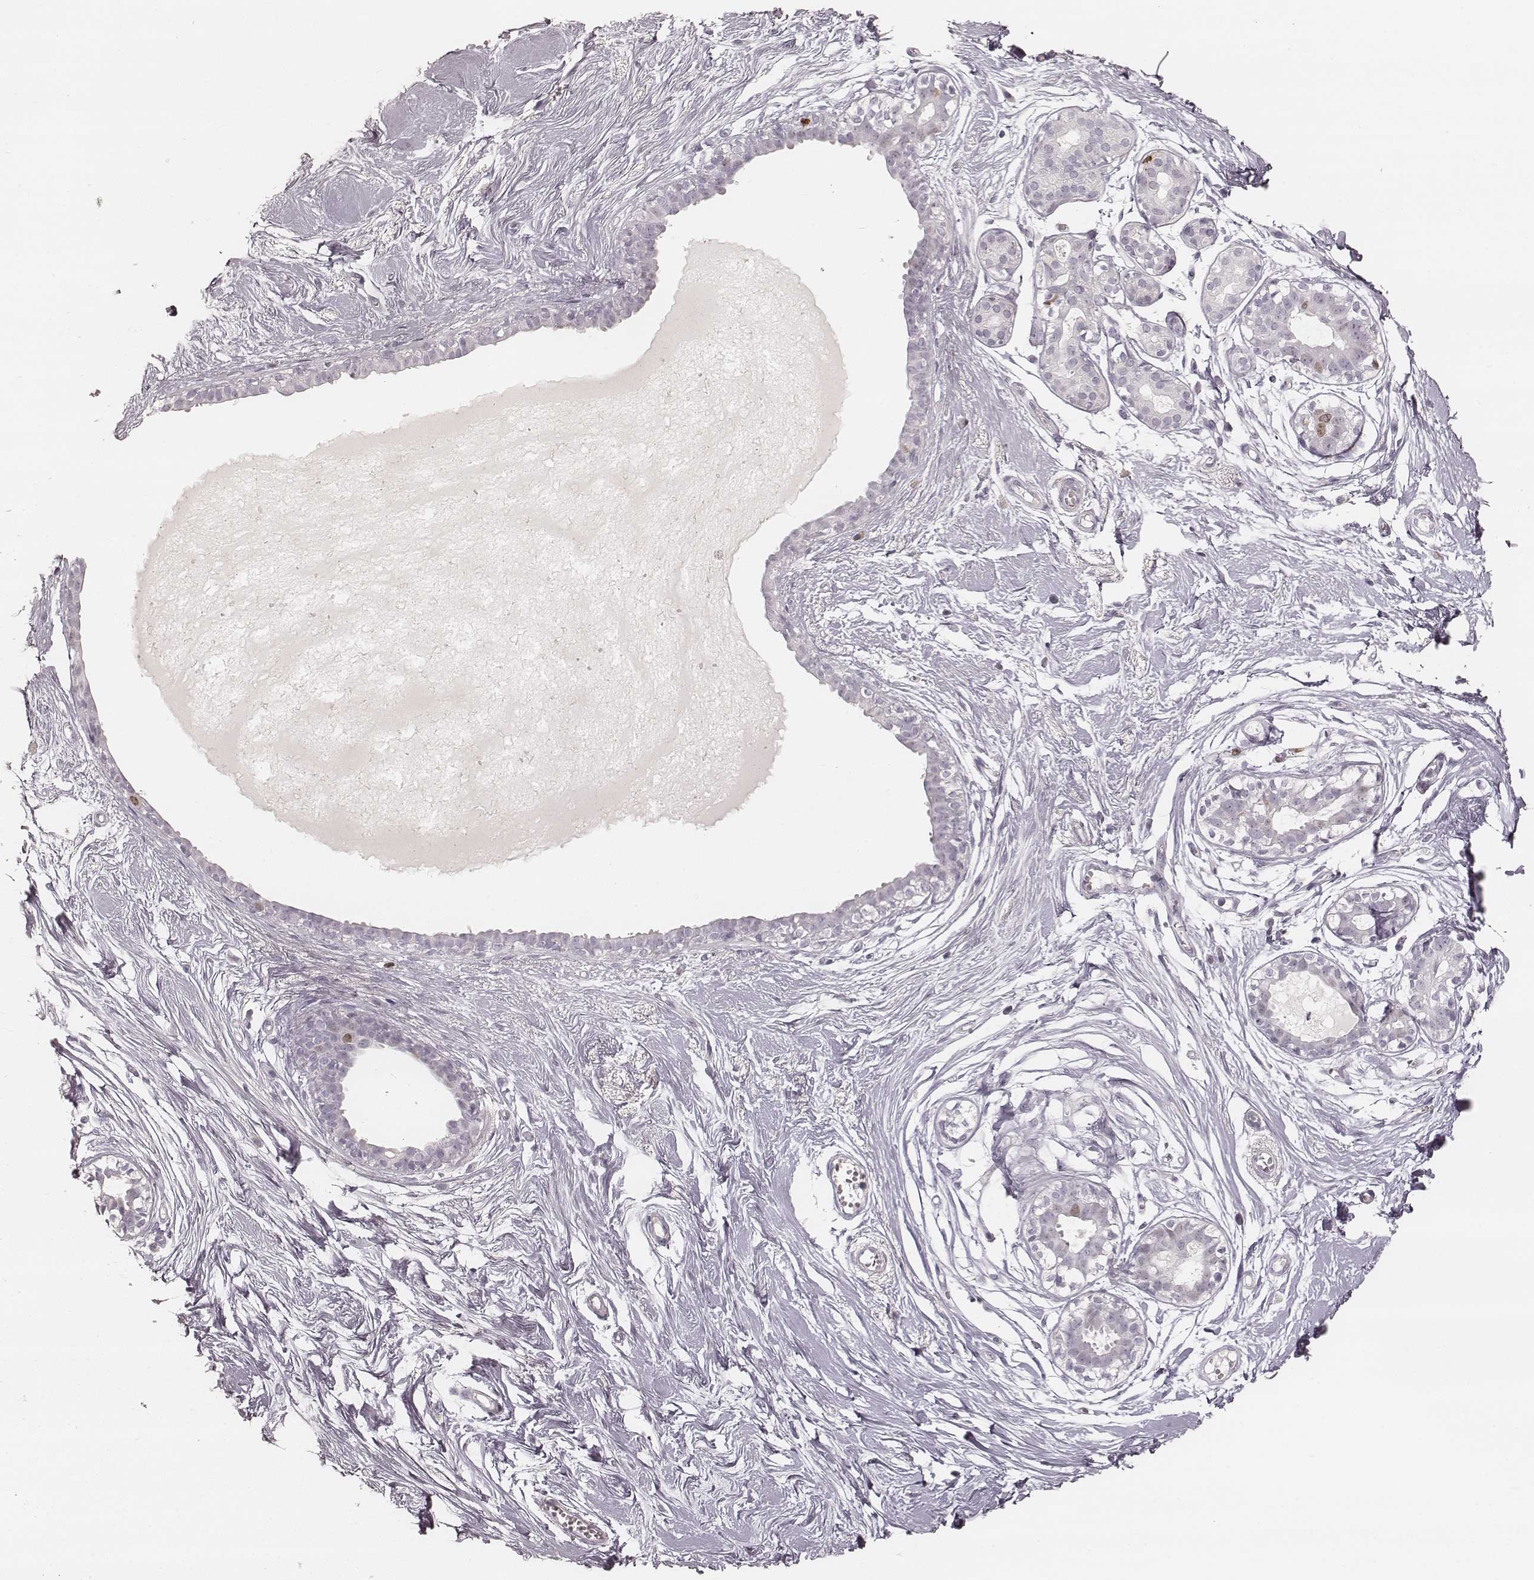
{"staining": {"intensity": "negative", "quantity": "none", "location": "none"}, "tissue": "breast", "cell_type": "Adipocytes", "image_type": "normal", "snomed": [{"axis": "morphology", "description": "Normal tissue, NOS"}, {"axis": "topography", "description": "Breast"}], "caption": "A high-resolution photomicrograph shows immunohistochemistry (IHC) staining of normal breast, which shows no significant positivity in adipocytes.", "gene": "TEX37", "patient": {"sex": "female", "age": 49}}